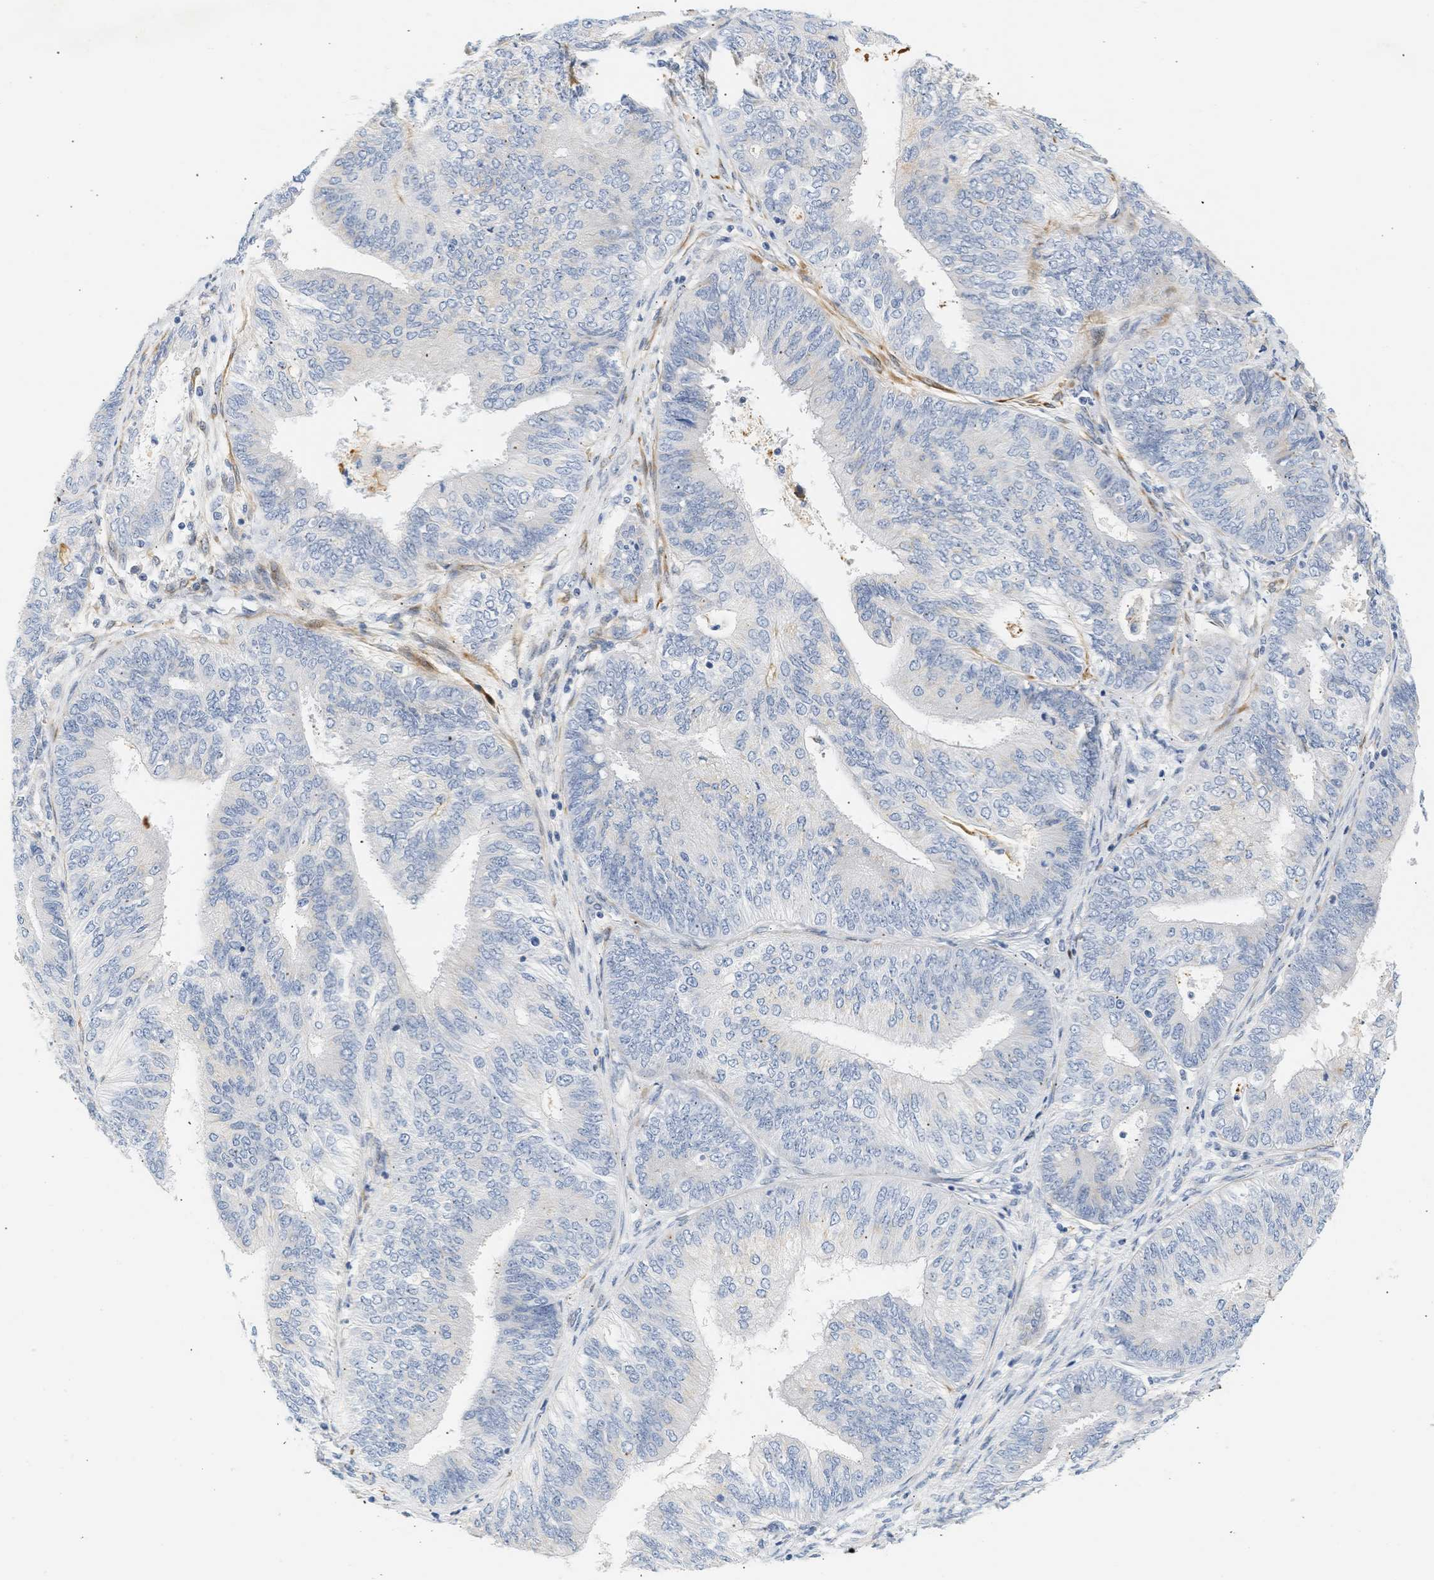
{"staining": {"intensity": "negative", "quantity": "none", "location": "none"}, "tissue": "endometrial cancer", "cell_type": "Tumor cells", "image_type": "cancer", "snomed": [{"axis": "morphology", "description": "Adenocarcinoma, NOS"}, {"axis": "topography", "description": "Endometrium"}], "caption": "High magnification brightfield microscopy of endometrial cancer (adenocarcinoma) stained with DAB (3,3'-diaminobenzidine) (brown) and counterstained with hematoxylin (blue): tumor cells show no significant expression.", "gene": "SLC30A7", "patient": {"sex": "female", "age": 58}}